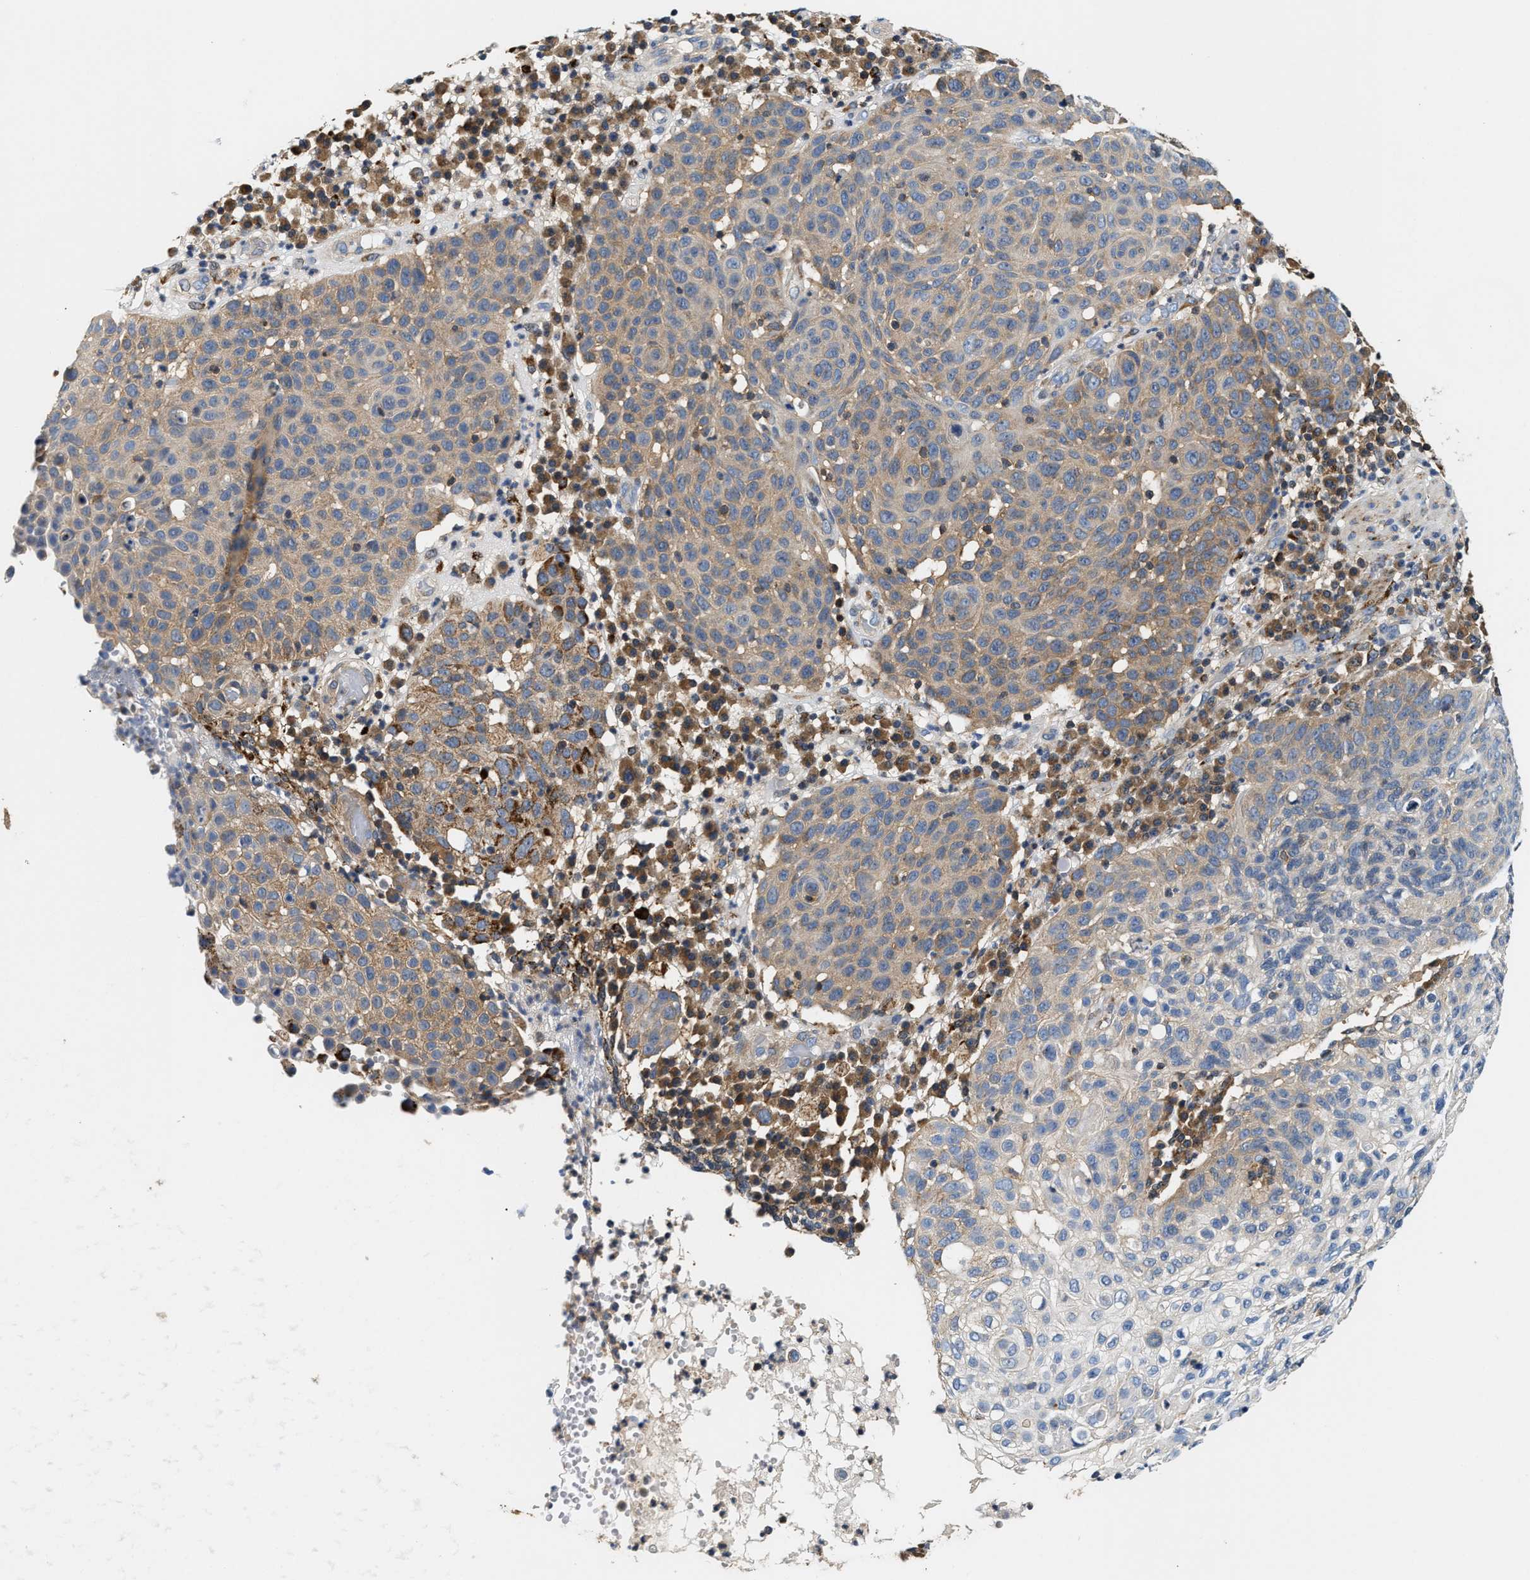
{"staining": {"intensity": "moderate", "quantity": "25%-75%", "location": "cytoplasmic/membranous"}, "tissue": "skin cancer", "cell_type": "Tumor cells", "image_type": "cancer", "snomed": [{"axis": "morphology", "description": "Squamous cell carcinoma in situ, NOS"}, {"axis": "morphology", "description": "Squamous cell carcinoma, NOS"}, {"axis": "topography", "description": "Skin"}], "caption": "Immunohistochemistry (DAB (3,3'-diaminobenzidine)) staining of human skin cancer reveals moderate cytoplasmic/membranous protein staining in approximately 25%-75% of tumor cells. (IHC, brightfield microscopy, high magnification).", "gene": "CCM2", "patient": {"sex": "male", "age": 93}}